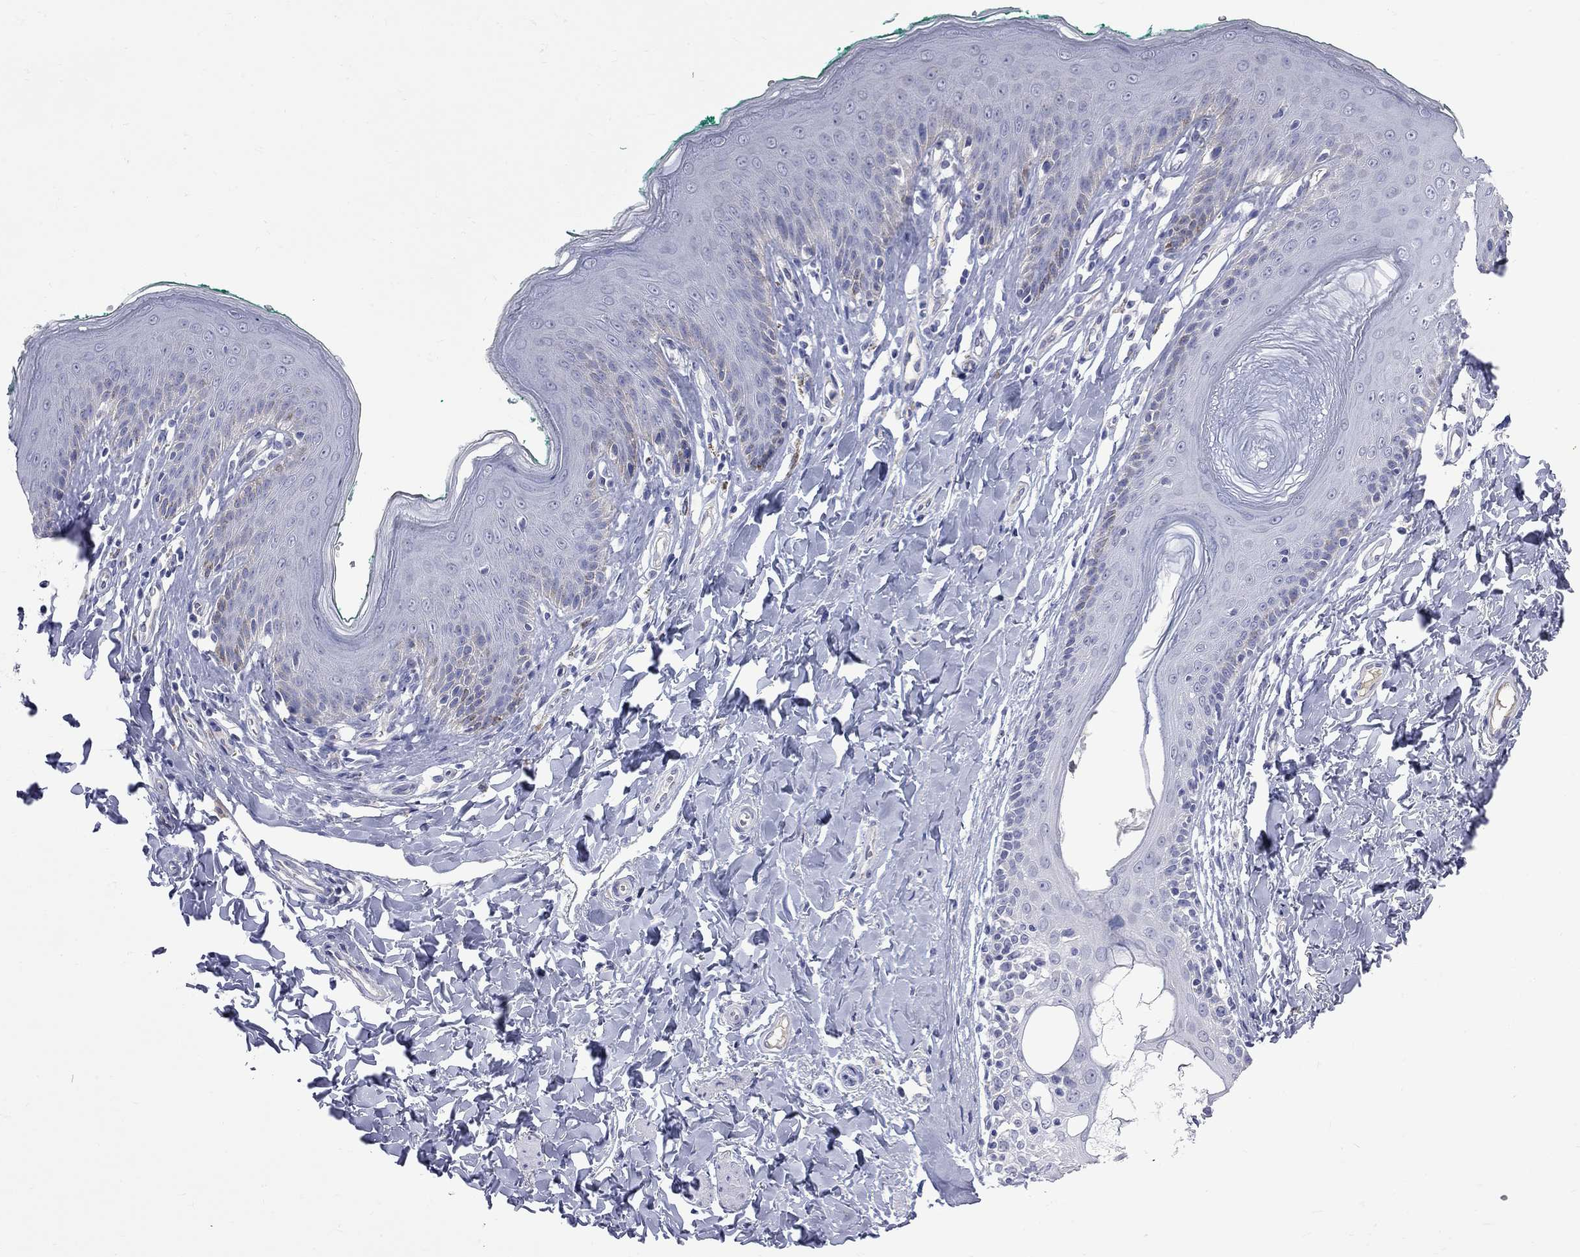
{"staining": {"intensity": "negative", "quantity": "none", "location": "none"}, "tissue": "skin", "cell_type": "Epidermal cells", "image_type": "normal", "snomed": [{"axis": "morphology", "description": "Normal tissue, NOS"}, {"axis": "topography", "description": "Vulva"}], "caption": "This histopathology image is of normal skin stained with IHC to label a protein in brown with the nuclei are counter-stained blue. There is no expression in epidermal cells. The staining was performed using DAB to visualize the protein expression in brown, while the nuclei were stained in blue with hematoxylin (Magnification: 20x).", "gene": "KCND2", "patient": {"sex": "female", "age": 66}}